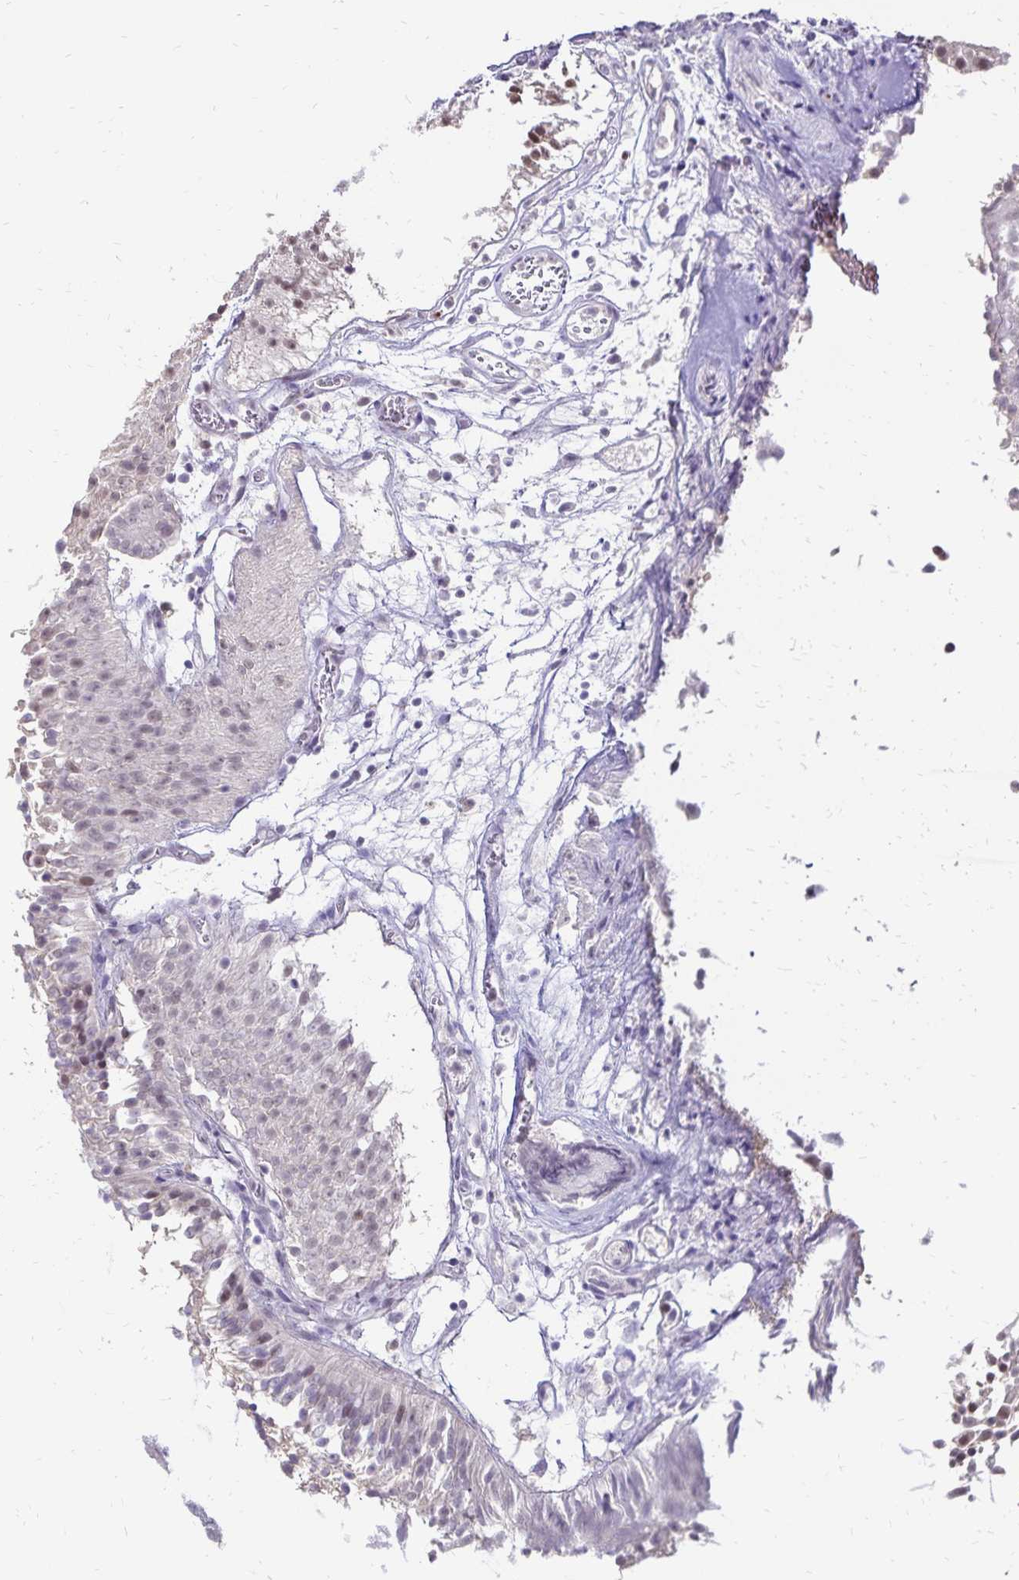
{"staining": {"intensity": "moderate", "quantity": "25%-75%", "location": "nuclear"}, "tissue": "urothelial cancer", "cell_type": "Tumor cells", "image_type": "cancer", "snomed": [{"axis": "morphology", "description": "Urothelial carcinoma, Low grade"}, {"axis": "topography", "description": "Urinary bladder"}], "caption": "Immunohistochemistry micrograph of neoplastic tissue: urothelial carcinoma (low-grade) stained using immunohistochemistry (IHC) shows medium levels of moderate protein expression localized specifically in the nuclear of tumor cells, appearing as a nuclear brown color.", "gene": "POLB", "patient": {"sex": "male", "age": 80}}